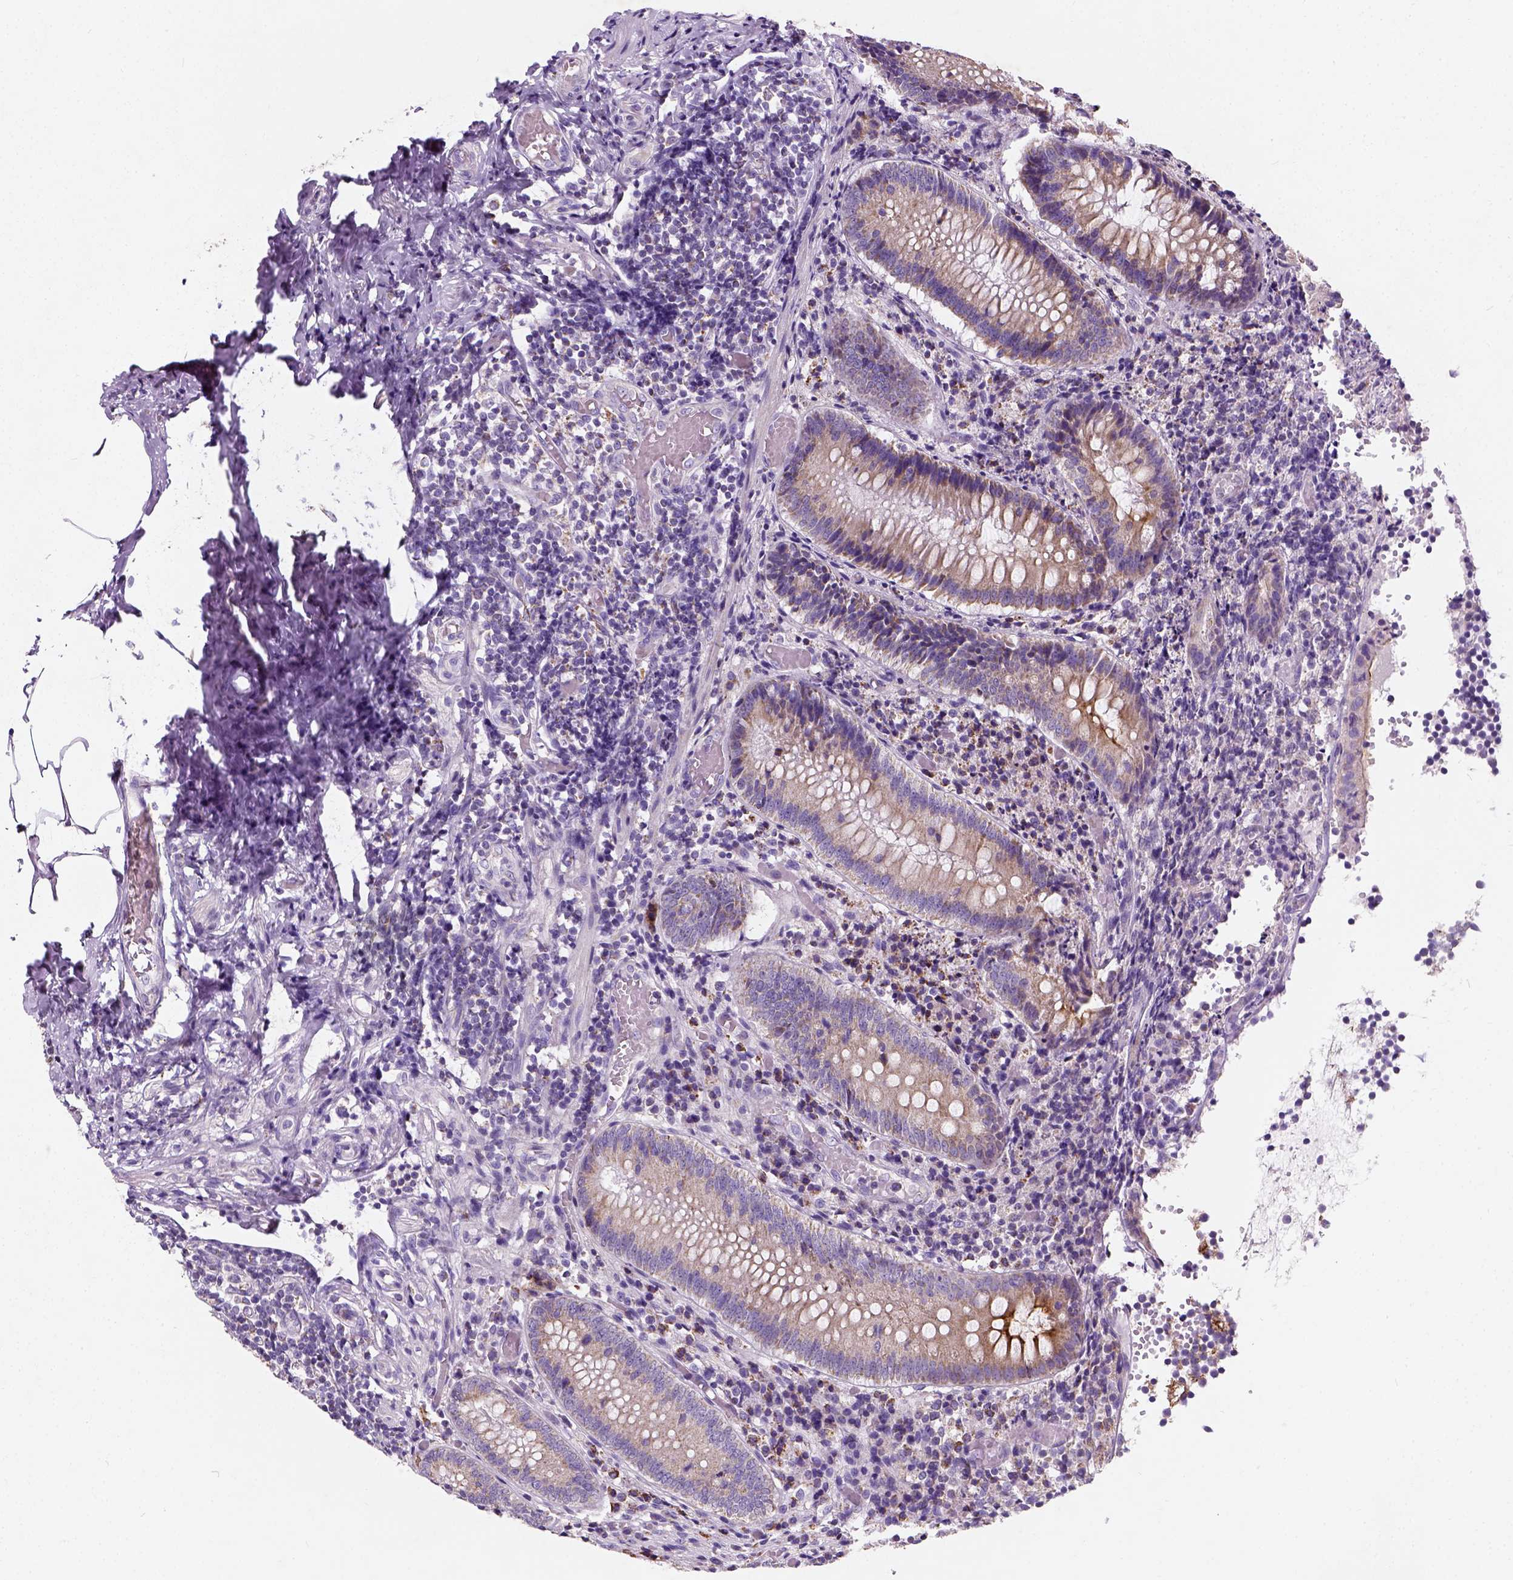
{"staining": {"intensity": "weak", "quantity": "25%-75%", "location": "cytoplasmic/membranous"}, "tissue": "appendix", "cell_type": "Glandular cells", "image_type": "normal", "snomed": [{"axis": "morphology", "description": "Normal tissue, NOS"}, {"axis": "topography", "description": "Appendix"}], "caption": "DAB immunohistochemical staining of benign appendix exhibits weak cytoplasmic/membranous protein positivity in approximately 25%-75% of glandular cells.", "gene": "CHODL", "patient": {"sex": "female", "age": 32}}